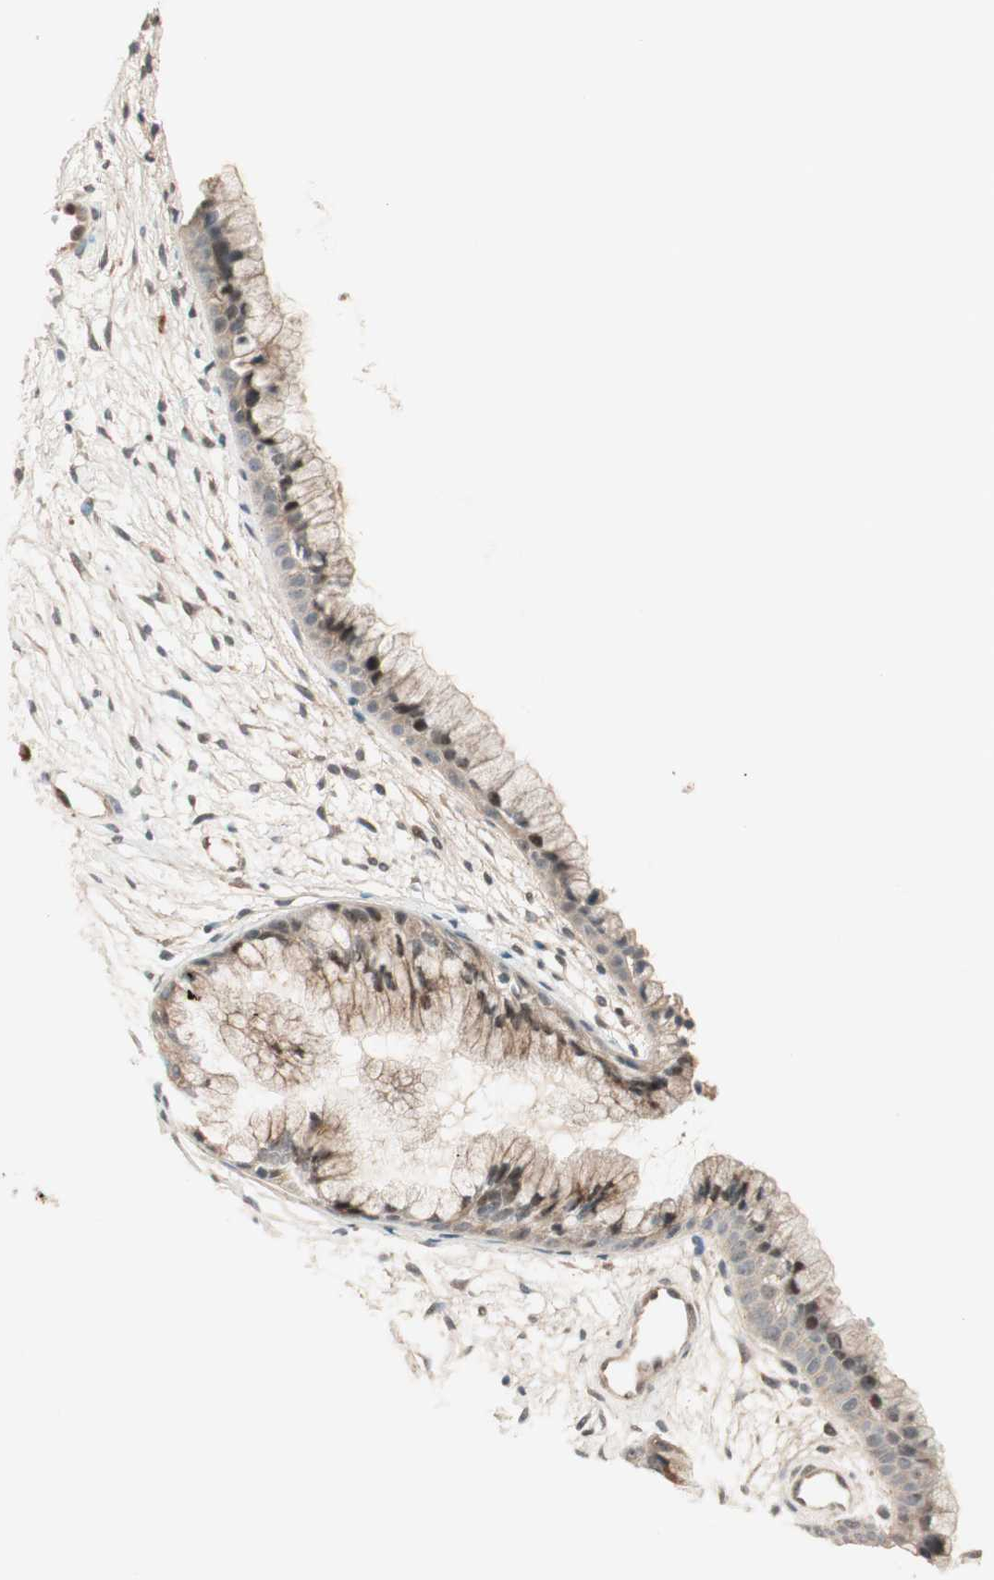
{"staining": {"intensity": "moderate", "quantity": "25%-75%", "location": "nuclear"}, "tissue": "cervix", "cell_type": "Glandular cells", "image_type": "normal", "snomed": [{"axis": "morphology", "description": "Normal tissue, NOS"}, {"axis": "topography", "description": "Cervix"}], "caption": "High-magnification brightfield microscopy of benign cervix stained with DAB (brown) and counterstained with hematoxylin (blue). glandular cells exhibit moderate nuclear staining is seen in about25%-75% of cells. The staining was performed using DAB (3,3'-diaminobenzidine) to visualize the protein expression in brown, while the nuclei were stained in blue with hematoxylin (Magnification: 20x).", "gene": "EPHA6", "patient": {"sex": "female", "age": 39}}